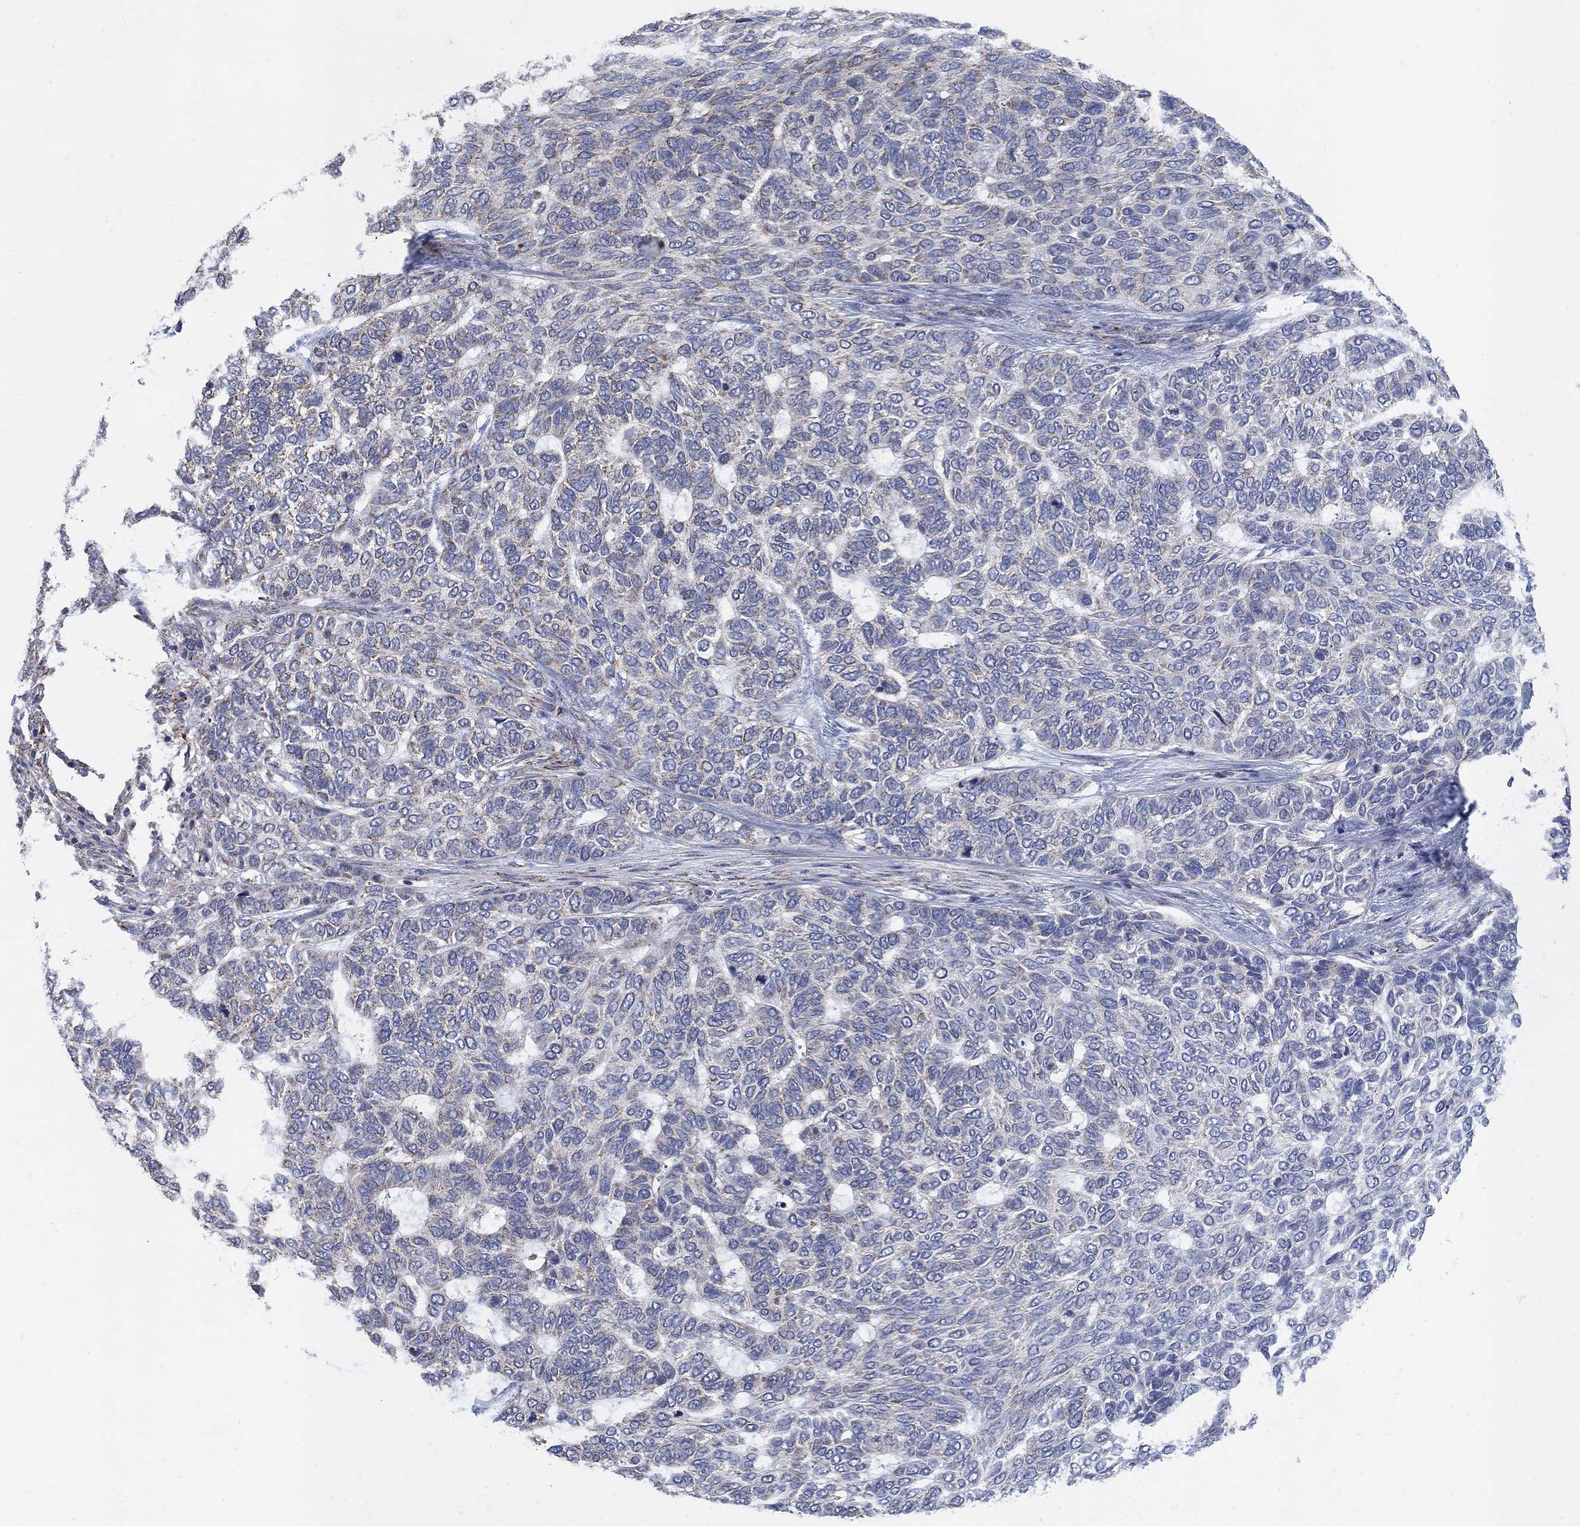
{"staining": {"intensity": "negative", "quantity": "none", "location": "none"}, "tissue": "skin cancer", "cell_type": "Tumor cells", "image_type": "cancer", "snomed": [{"axis": "morphology", "description": "Basal cell carcinoma"}, {"axis": "topography", "description": "Skin"}], "caption": "Immunohistochemistry histopathology image of neoplastic tissue: human skin cancer stained with DAB (3,3'-diaminobenzidine) demonstrates no significant protein staining in tumor cells. Brightfield microscopy of immunohistochemistry stained with DAB (3,3'-diaminobenzidine) (brown) and hematoxylin (blue), captured at high magnification.", "gene": "PNPLA2", "patient": {"sex": "female", "age": 65}}